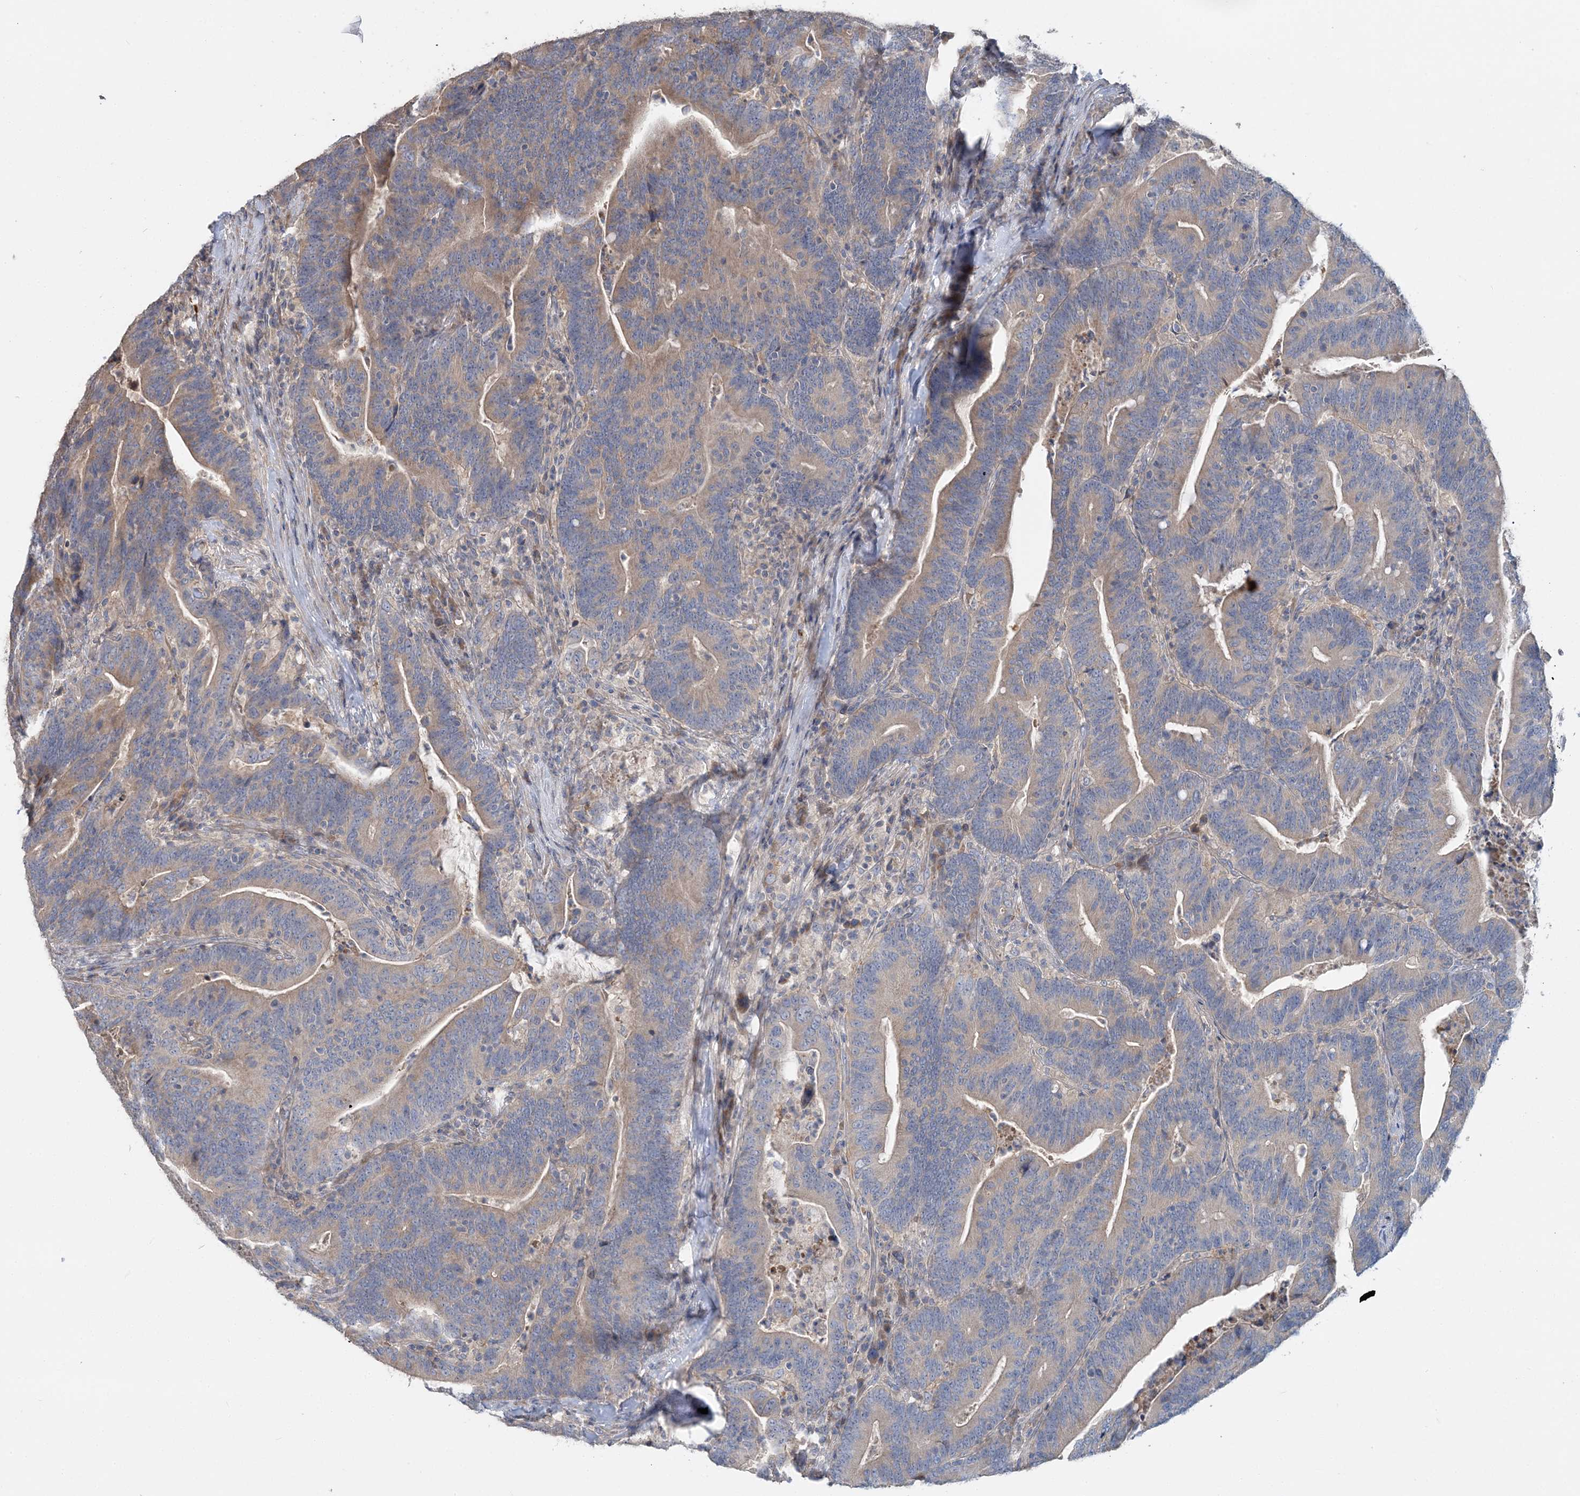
{"staining": {"intensity": "weak", "quantity": "25%-75%", "location": "cytoplasmic/membranous"}, "tissue": "colorectal cancer", "cell_type": "Tumor cells", "image_type": "cancer", "snomed": [{"axis": "morphology", "description": "Adenocarcinoma, NOS"}, {"axis": "topography", "description": "Colon"}], "caption": "The histopathology image shows staining of adenocarcinoma (colorectal), revealing weak cytoplasmic/membranous protein positivity (brown color) within tumor cells.", "gene": "SLC4A10", "patient": {"sex": "female", "age": 67}}